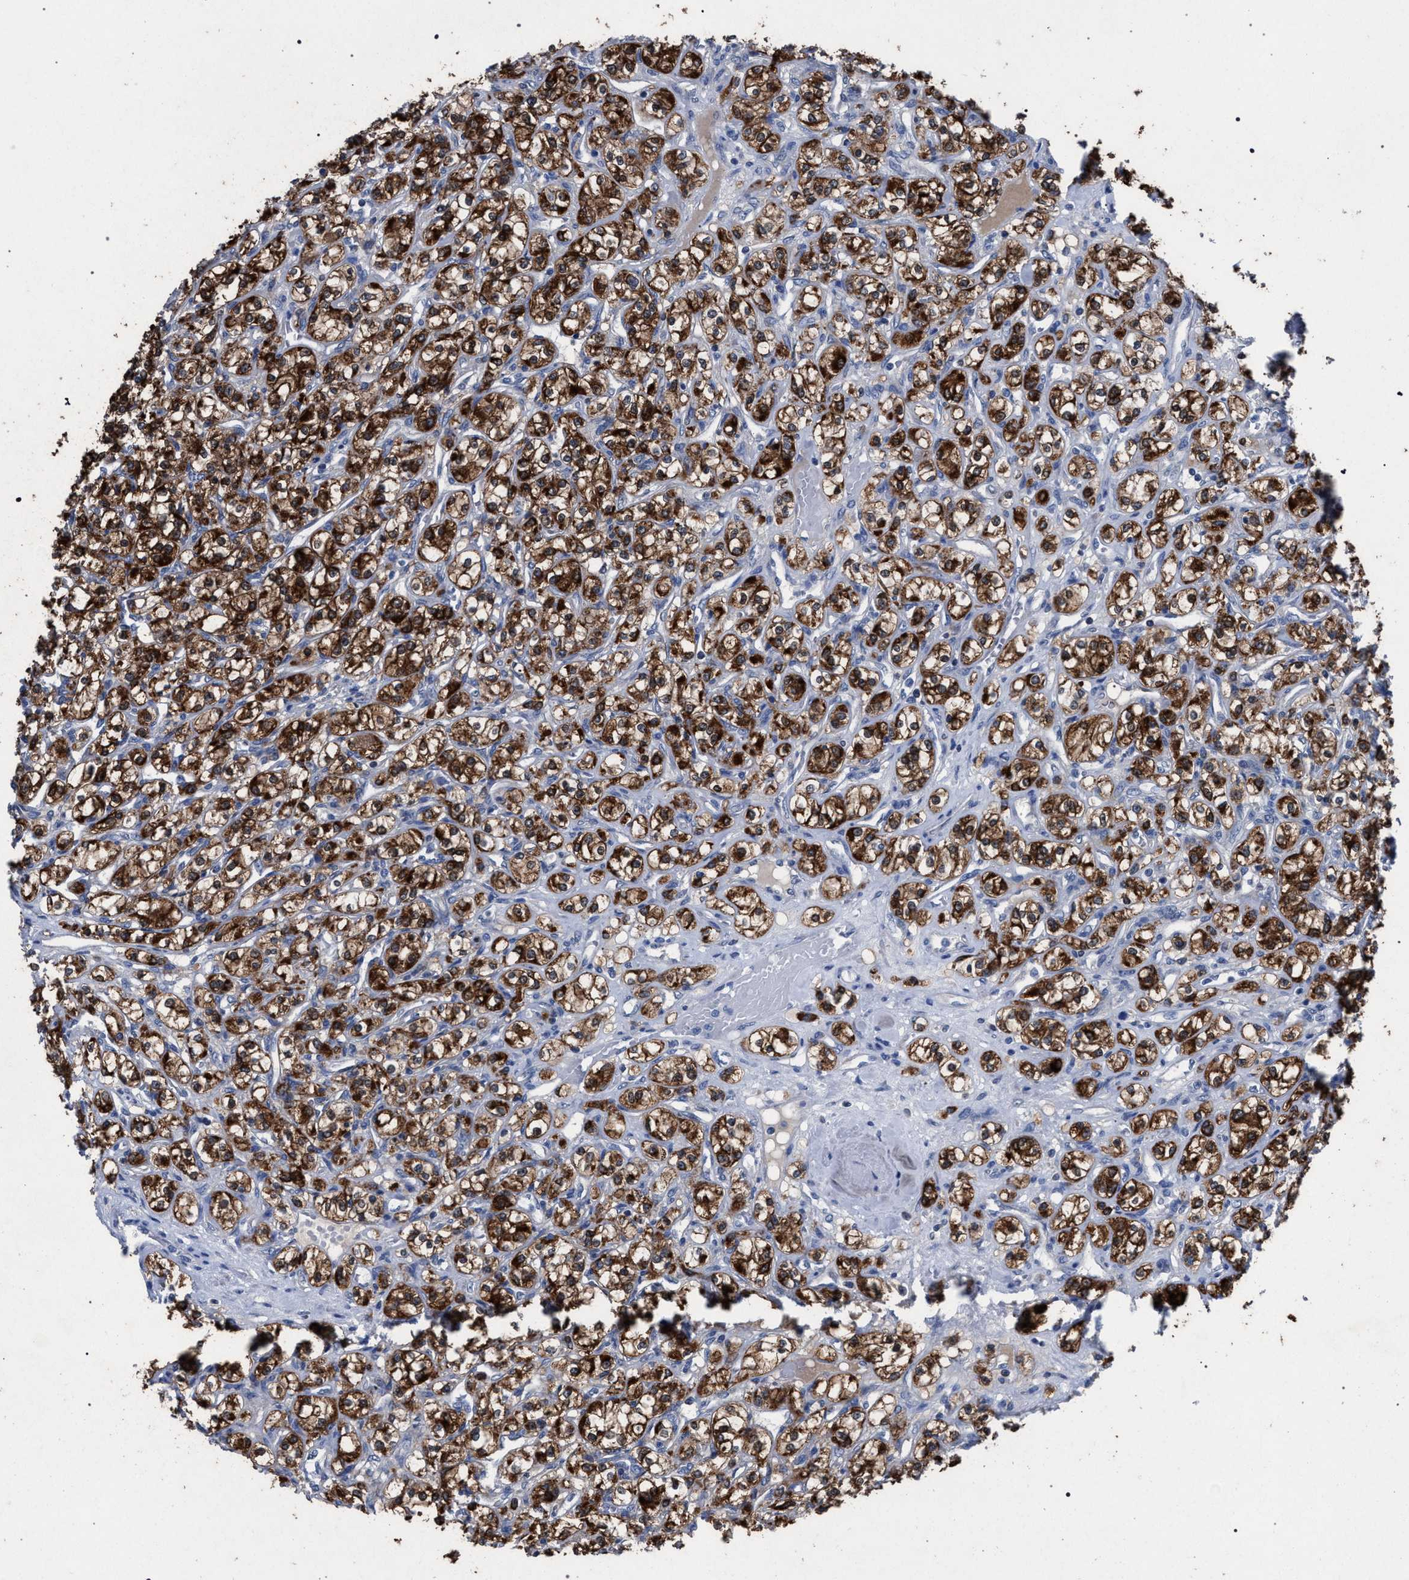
{"staining": {"intensity": "strong", "quantity": ">75%", "location": "cytoplasmic/membranous"}, "tissue": "renal cancer", "cell_type": "Tumor cells", "image_type": "cancer", "snomed": [{"axis": "morphology", "description": "Adenocarcinoma, NOS"}, {"axis": "topography", "description": "Kidney"}], "caption": "The micrograph reveals a brown stain indicating the presence of a protein in the cytoplasmic/membranous of tumor cells in renal adenocarcinoma.", "gene": "CRYZ", "patient": {"sex": "male", "age": 77}}